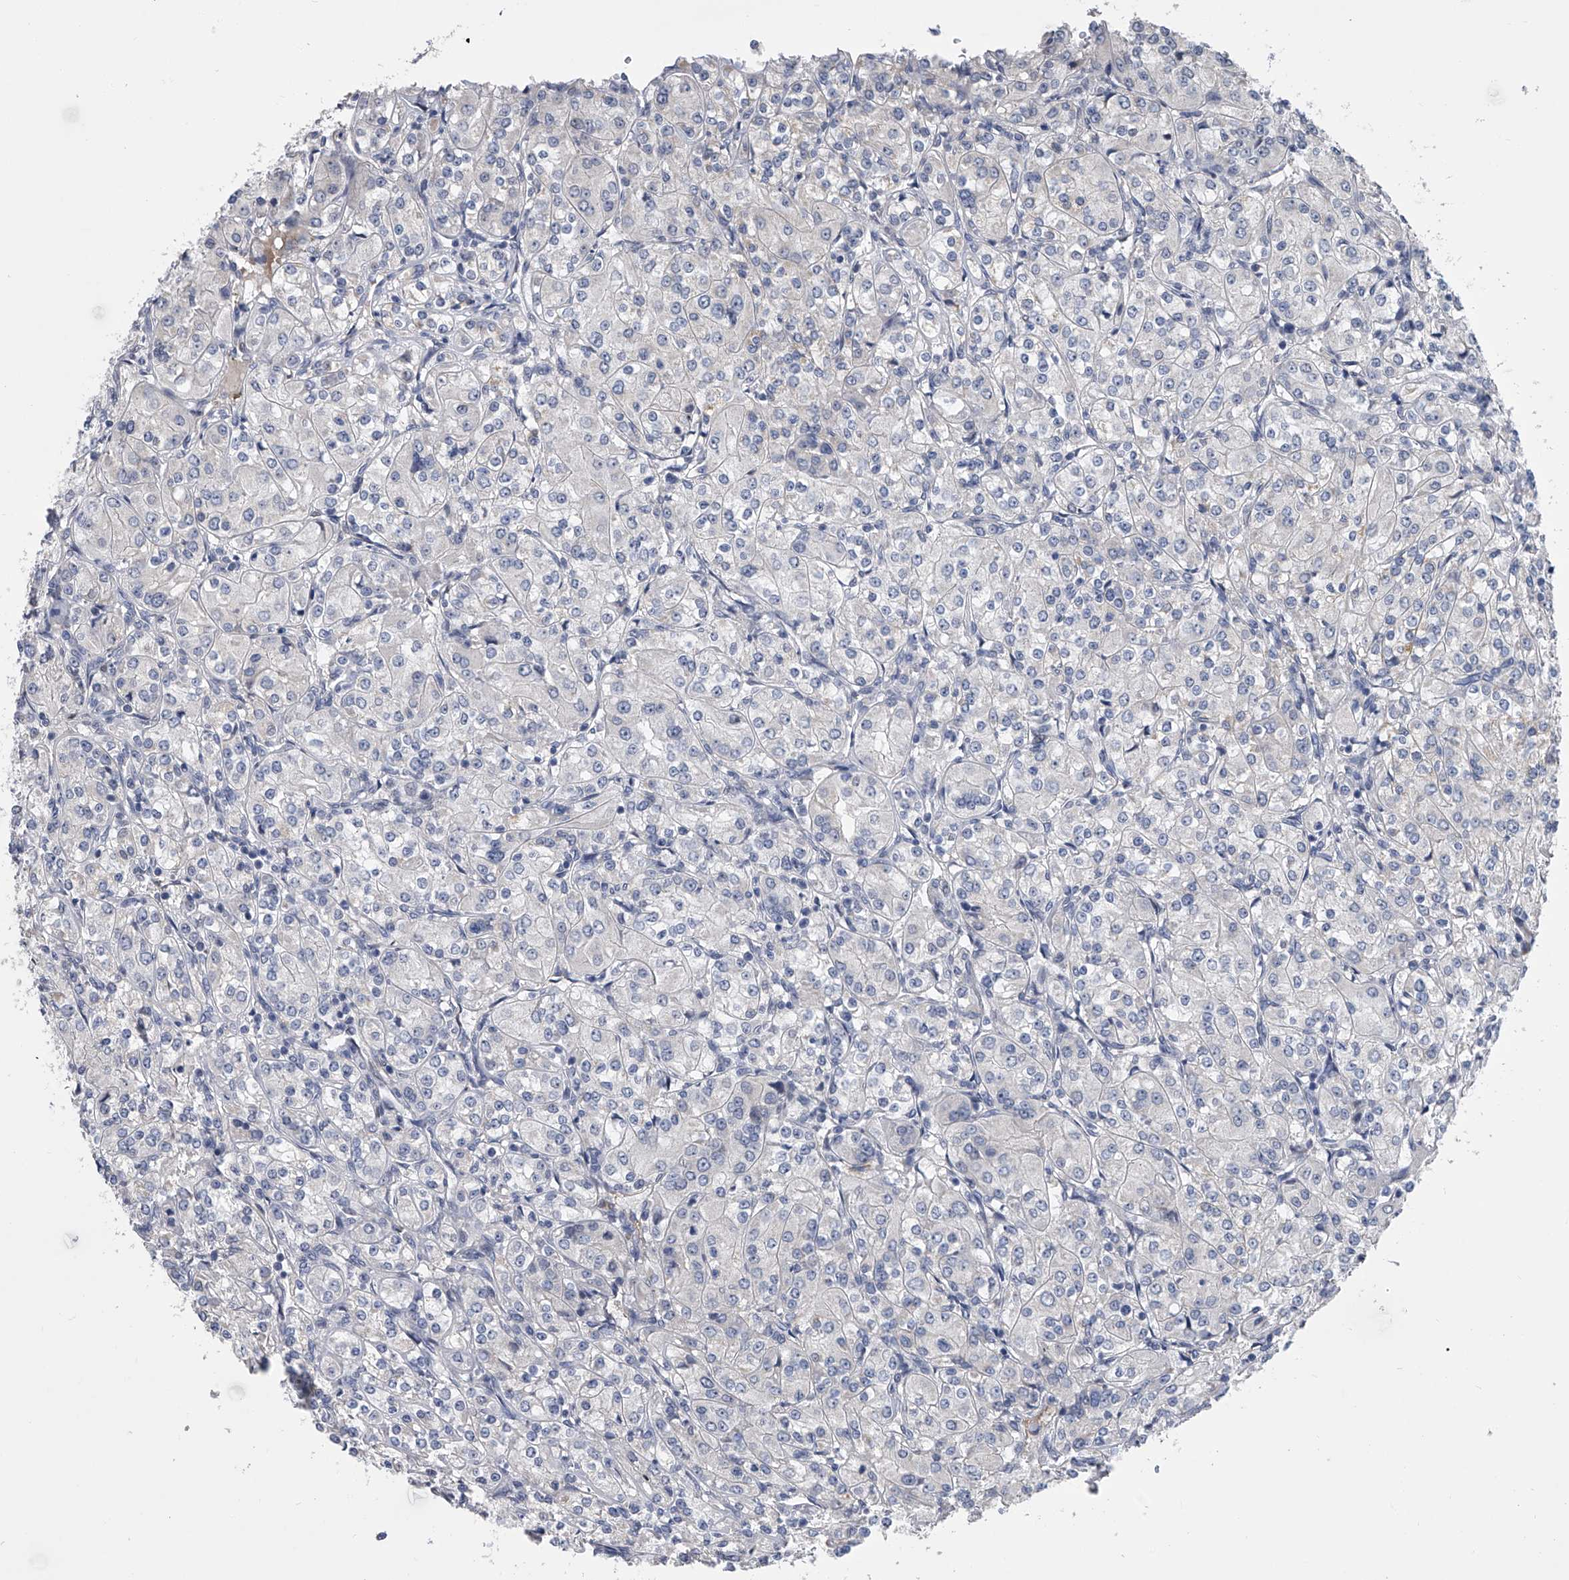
{"staining": {"intensity": "negative", "quantity": "none", "location": "none"}, "tissue": "renal cancer", "cell_type": "Tumor cells", "image_type": "cancer", "snomed": [{"axis": "morphology", "description": "Adenocarcinoma, NOS"}, {"axis": "topography", "description": "Kidney"}], "caption": "DAB (3,3'-diaminobenzidine) immunohistochemical staining of human renal adenocarcinoma reveals no significant staining in tumor cells. (Stains: DAB immunohistochemistry (IHC) with hematoxylin counter stain, Microscopy: brightfield microscopy at high magnification).", "gene": "ZNF426", "patient": {"sex": "male", "age": 77}}